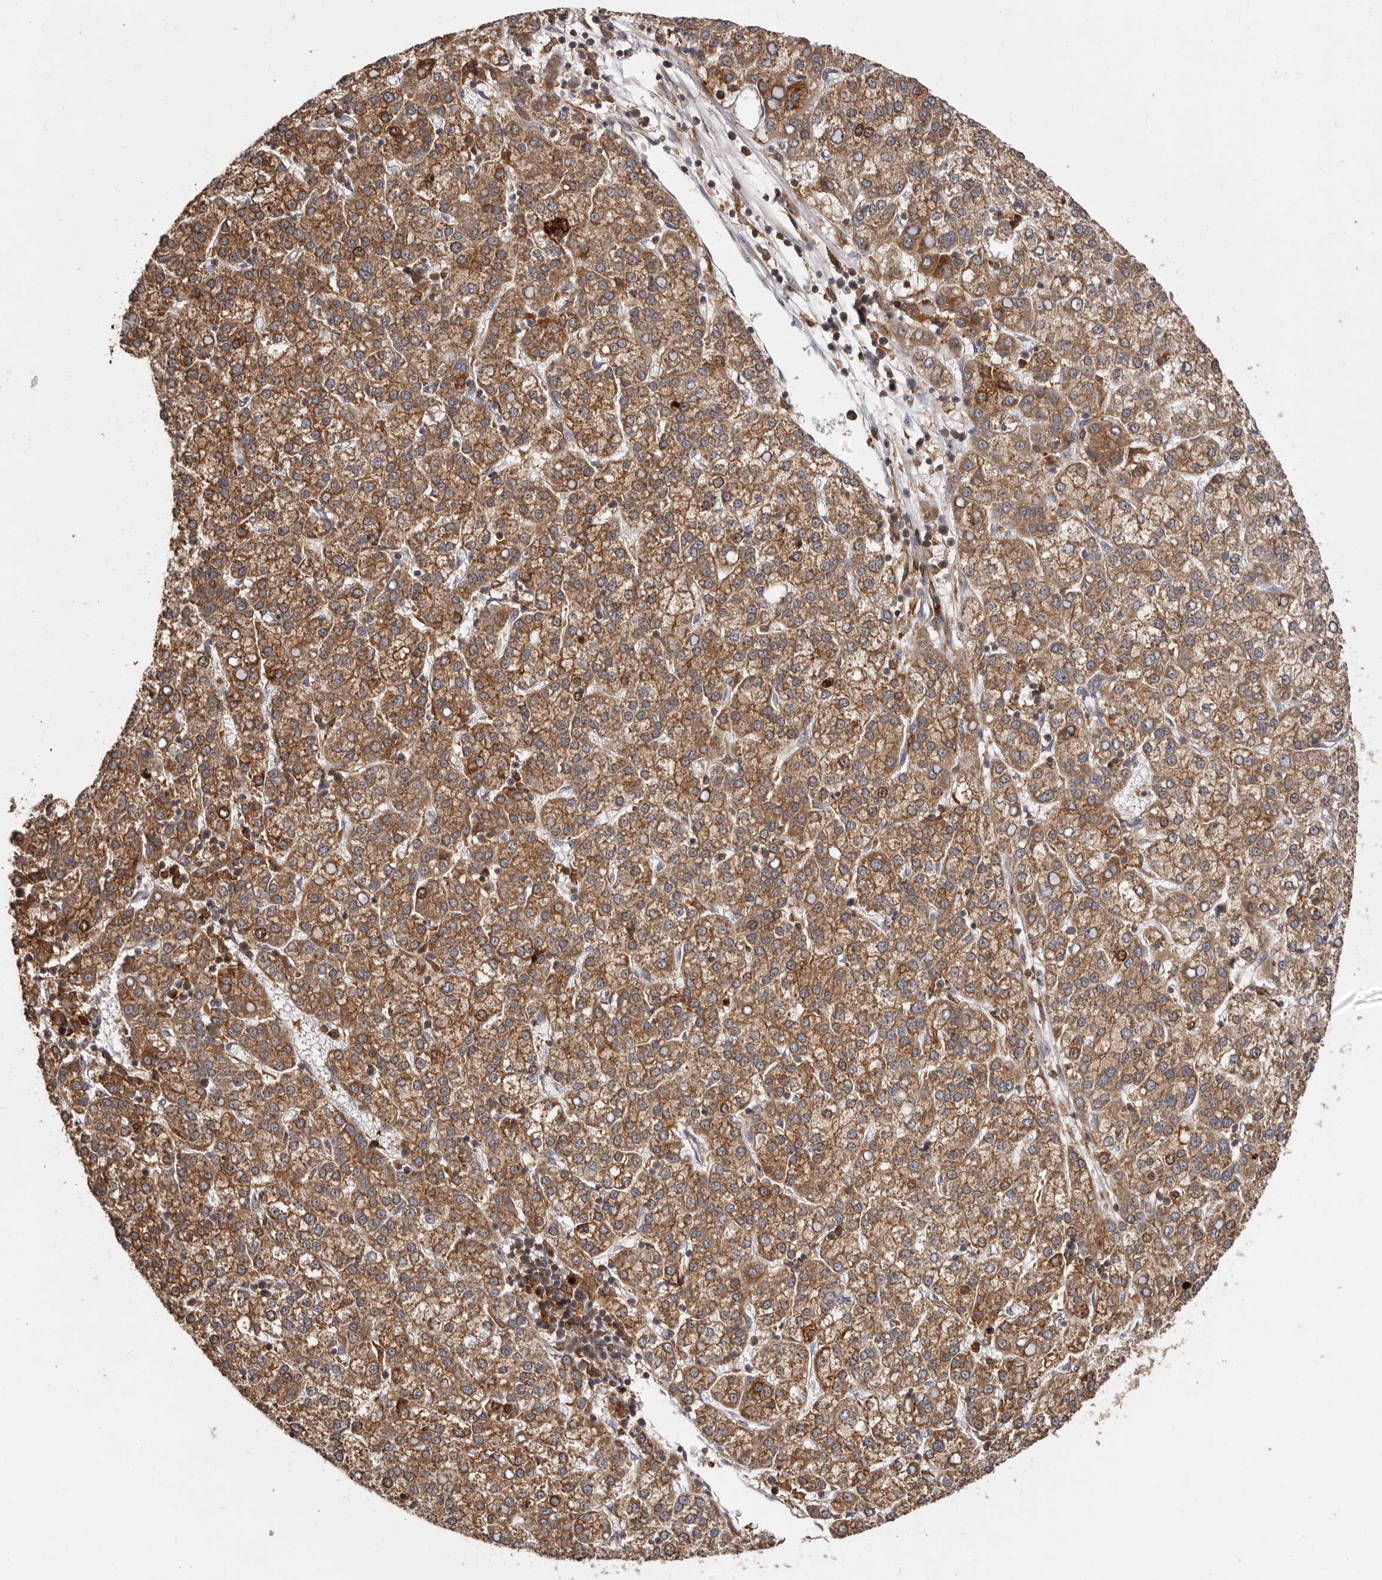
{"staining": {"intensity": "moderate", "quantity": ">75%", "location": "cytoplasmic/membranous"}, "tissue": "liver cancer", "cell_type": "Tumor cells", "image_type": "cancer", "snomed": [{"axis": "morphology", "description": "Carcinoma, Hepatocellular, NOS"}, {"axis": "topography", "description": "Liver"}], "caption": "Human liver cancer (hepatocellular carcinoma) stained with a brown dye demonstrates moderate cytoplasmic/membranous positive staining in about >75% of tumor cells.", "gene": "RNF187", "patient": {"sex": "female", "age": 58}}